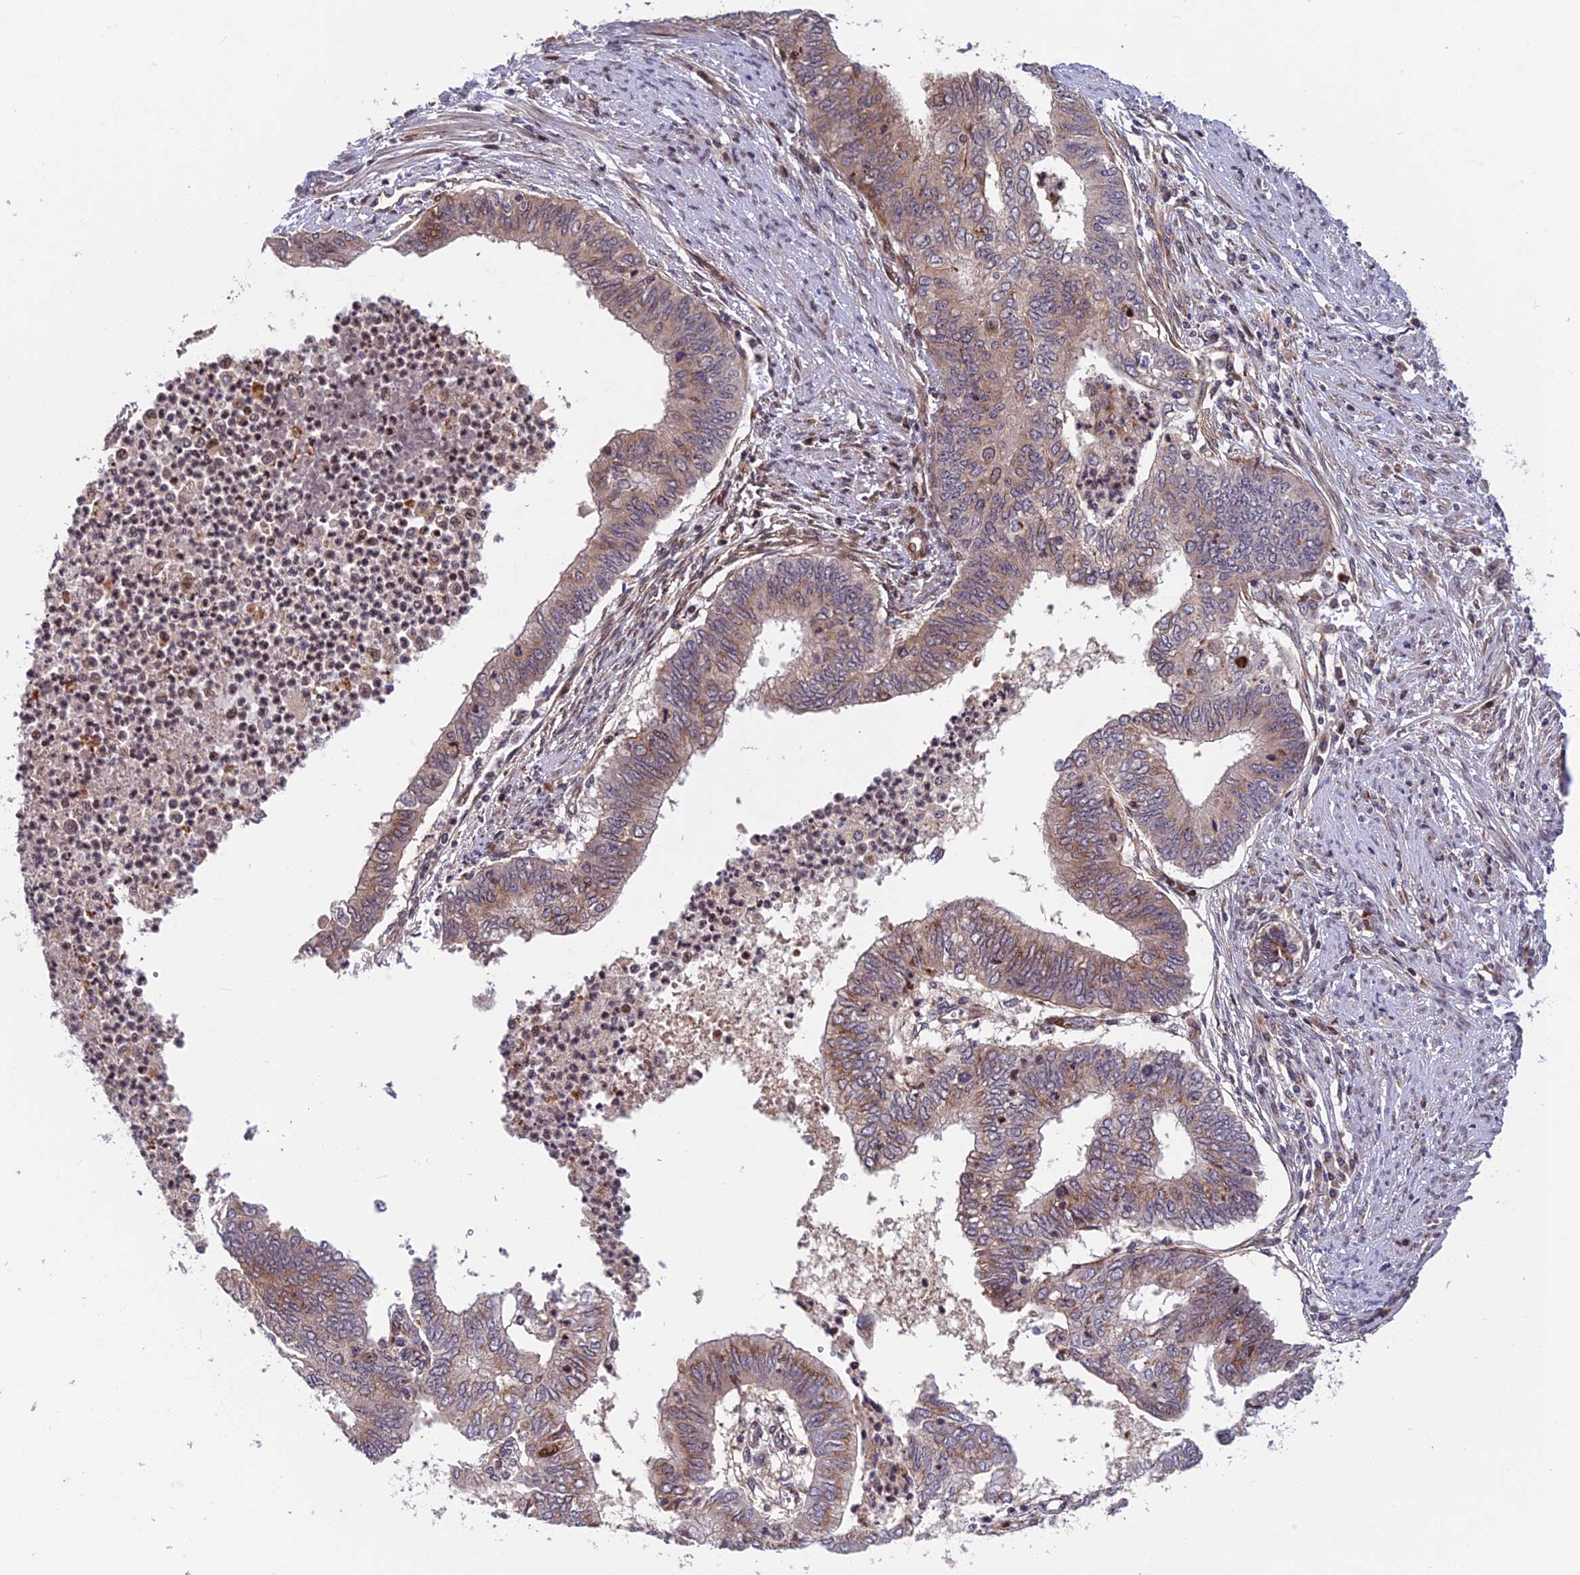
{"staining": {"intensity": "moderate", "quantity": "25%-75%", "location": "cytoplasmic/membranous"}, "tissue": "endometrial cancer", "cell_type": "Tumor cells", "image_type": "cancer", "snomed": [{"axis": "morphology", "description": "Adenocarcinoma, NOS"}, {"axis": "topography", "description": "Endometrium"}], "caption": "This histopathology image displays IHC staining of human adenocarcinoma (endometrial), with medium moderate cytoplasmic/membranous expression in about 25%-75% of tumor cells.", "gene": "SMIM7", "patient": {"sex": "female", "age": 68}}